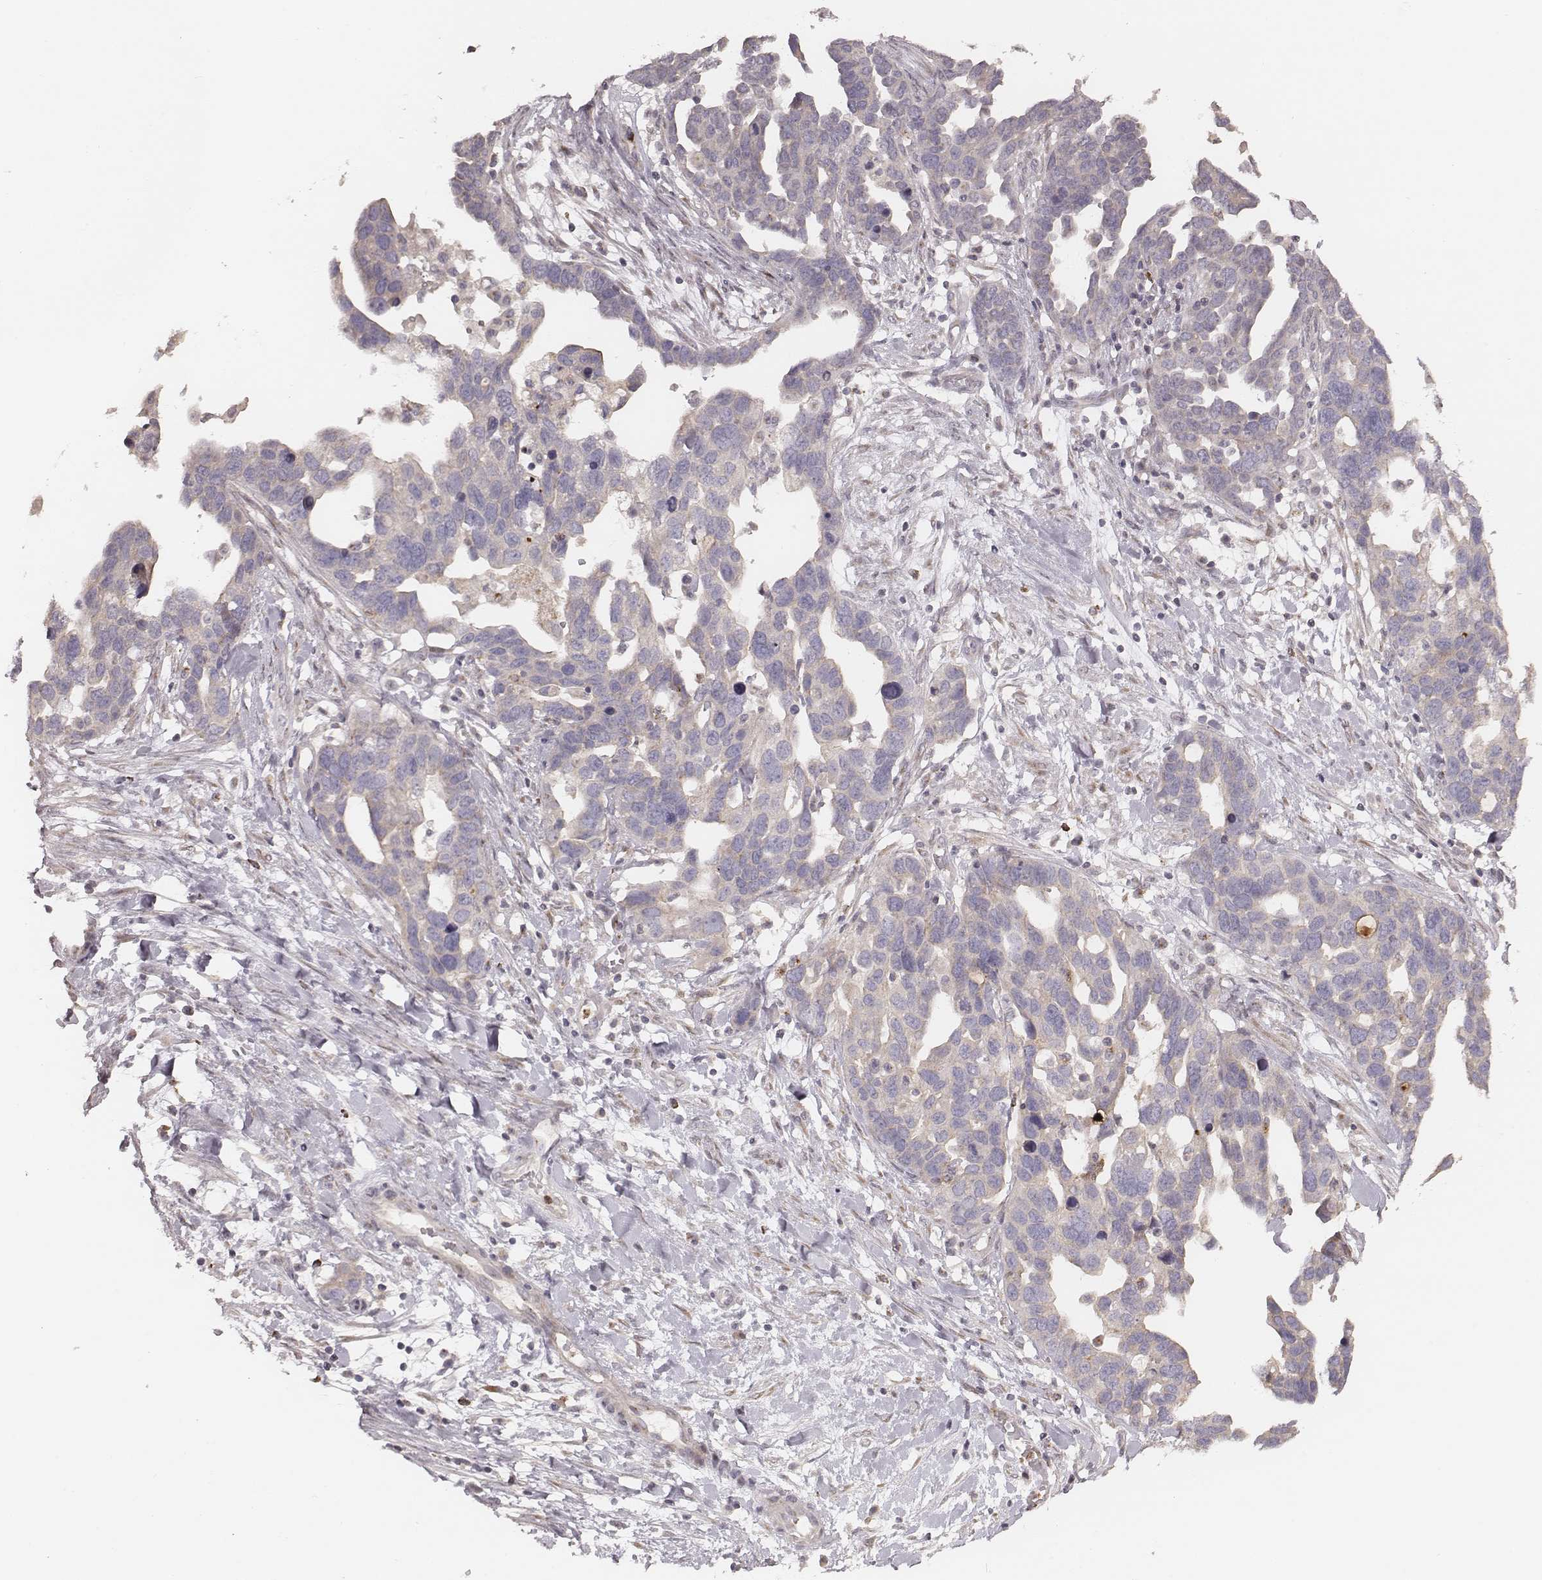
{"staining": {"intensity": "negative", "quantity": "none", "location": "none"}, "tissue": "ovarian cancer", "cell_type": "Tumor cells", "image_type": "cancer", "snomed": [{"axis": "morphology", "description": "Cystadenocarcinoma, serous, NOS"}, {"axis": "topography", "description": "Ovary"}], "caption": "Immunohistochemistry (IHC) photomicrograph of ovarian cancer (serous cystadenocarcinoma) stained for a protein (brown), which demonstrates no expression in tumor cells.", "gene": "ABCA7", "patient": {"sex": "female", "age": 54}}